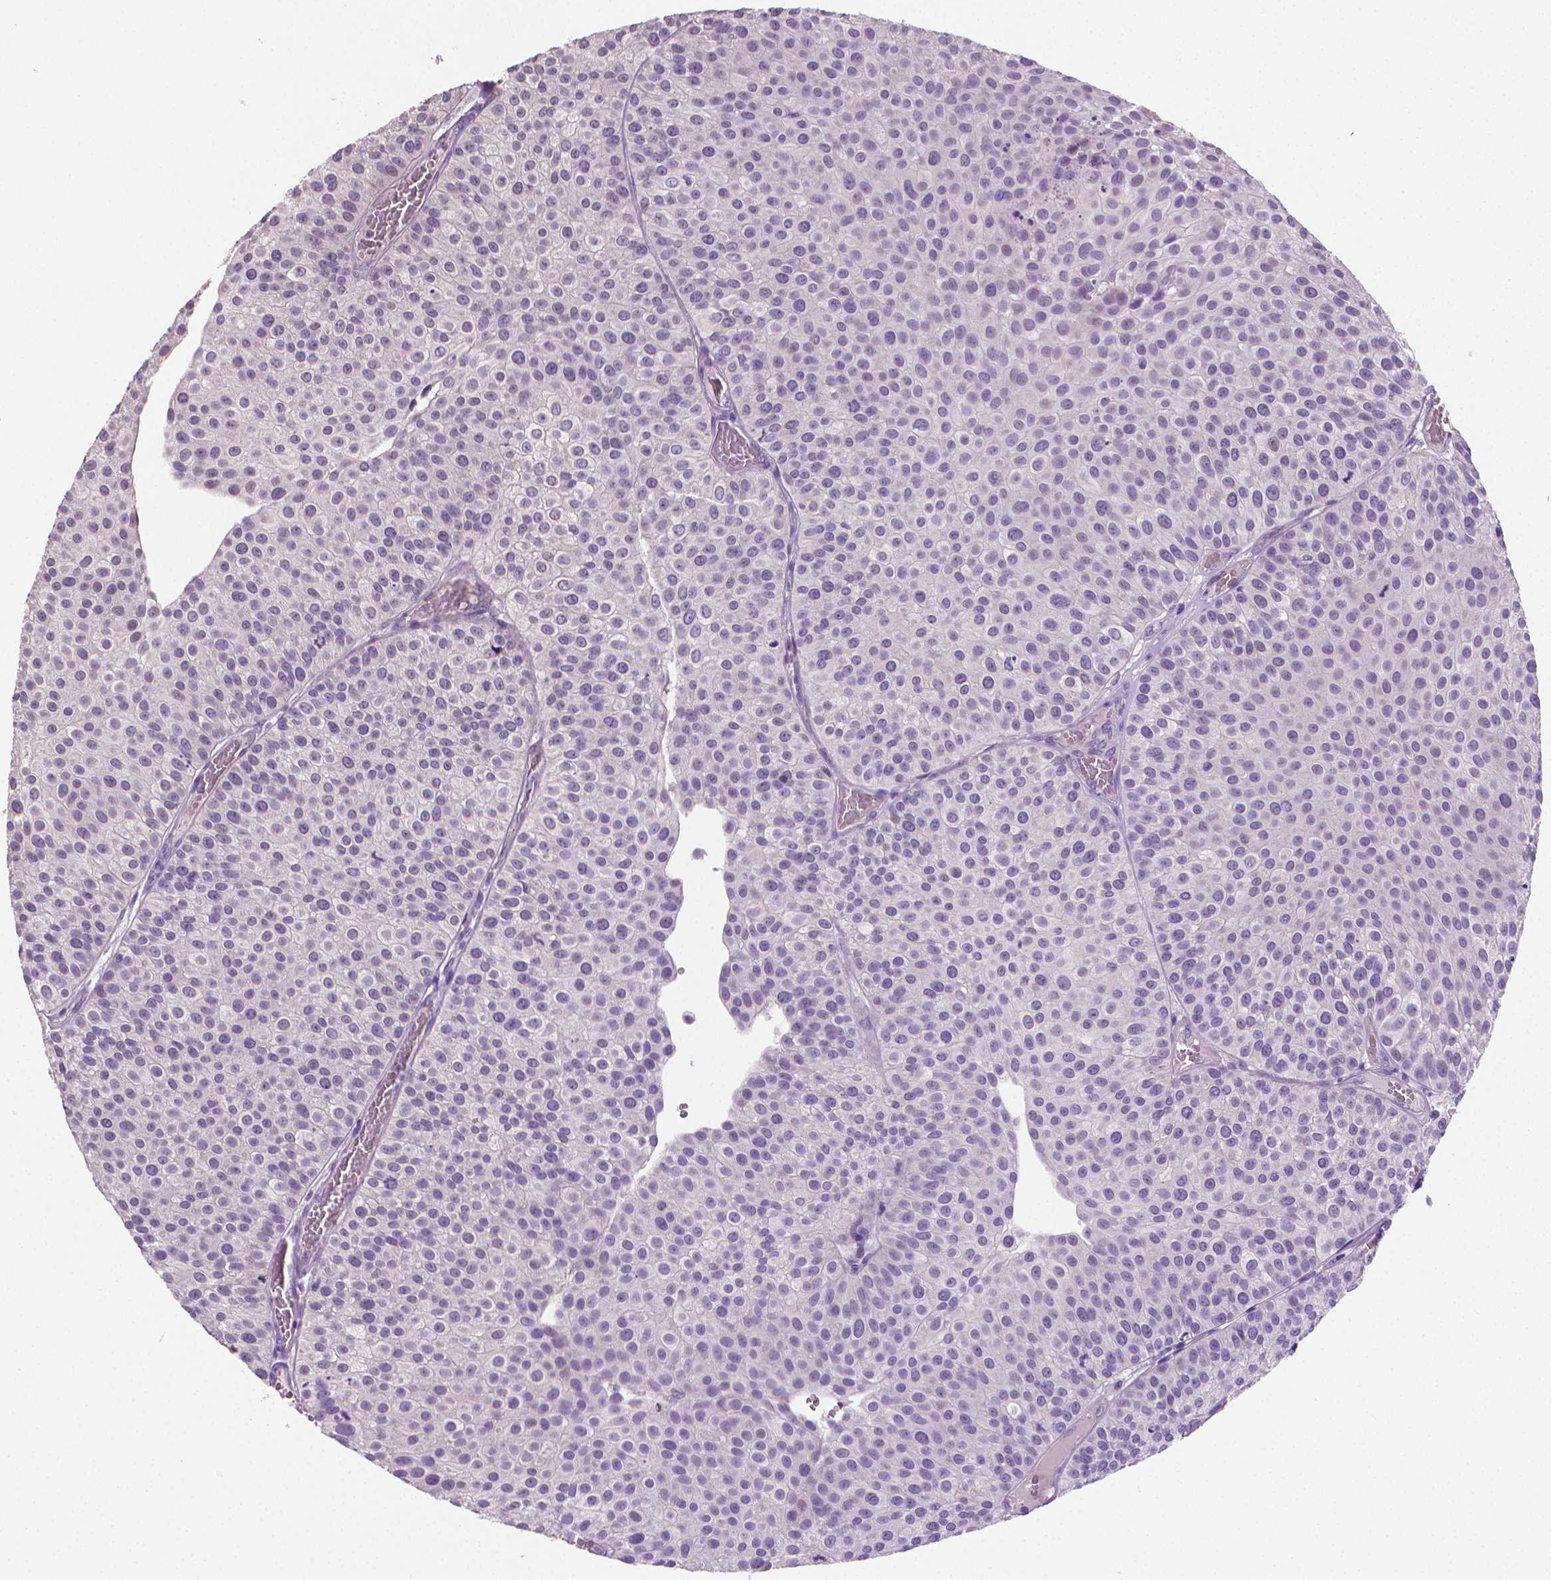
{"staining": {"intensity": "negative", "quantity": "none", "location": "none"}, "tissue": "urothelial cancer", "cell_type": "Tumor cells", "image_type": "cancer", "snomed": [{"axis": "morphology", "description": "Urothelial carcinoma, Low grade"}, {"axis": "topography", "description": "Urinary bladder"}], "caption": "Immunohistochemistry (IHC) histopathology image of human urothelial carcinoma (low-grade) stained for a protein (brown), which reveals no positivity in tumor cells.", "gene": "CLXN", "patient": {"sex": "female", "age": 87}}